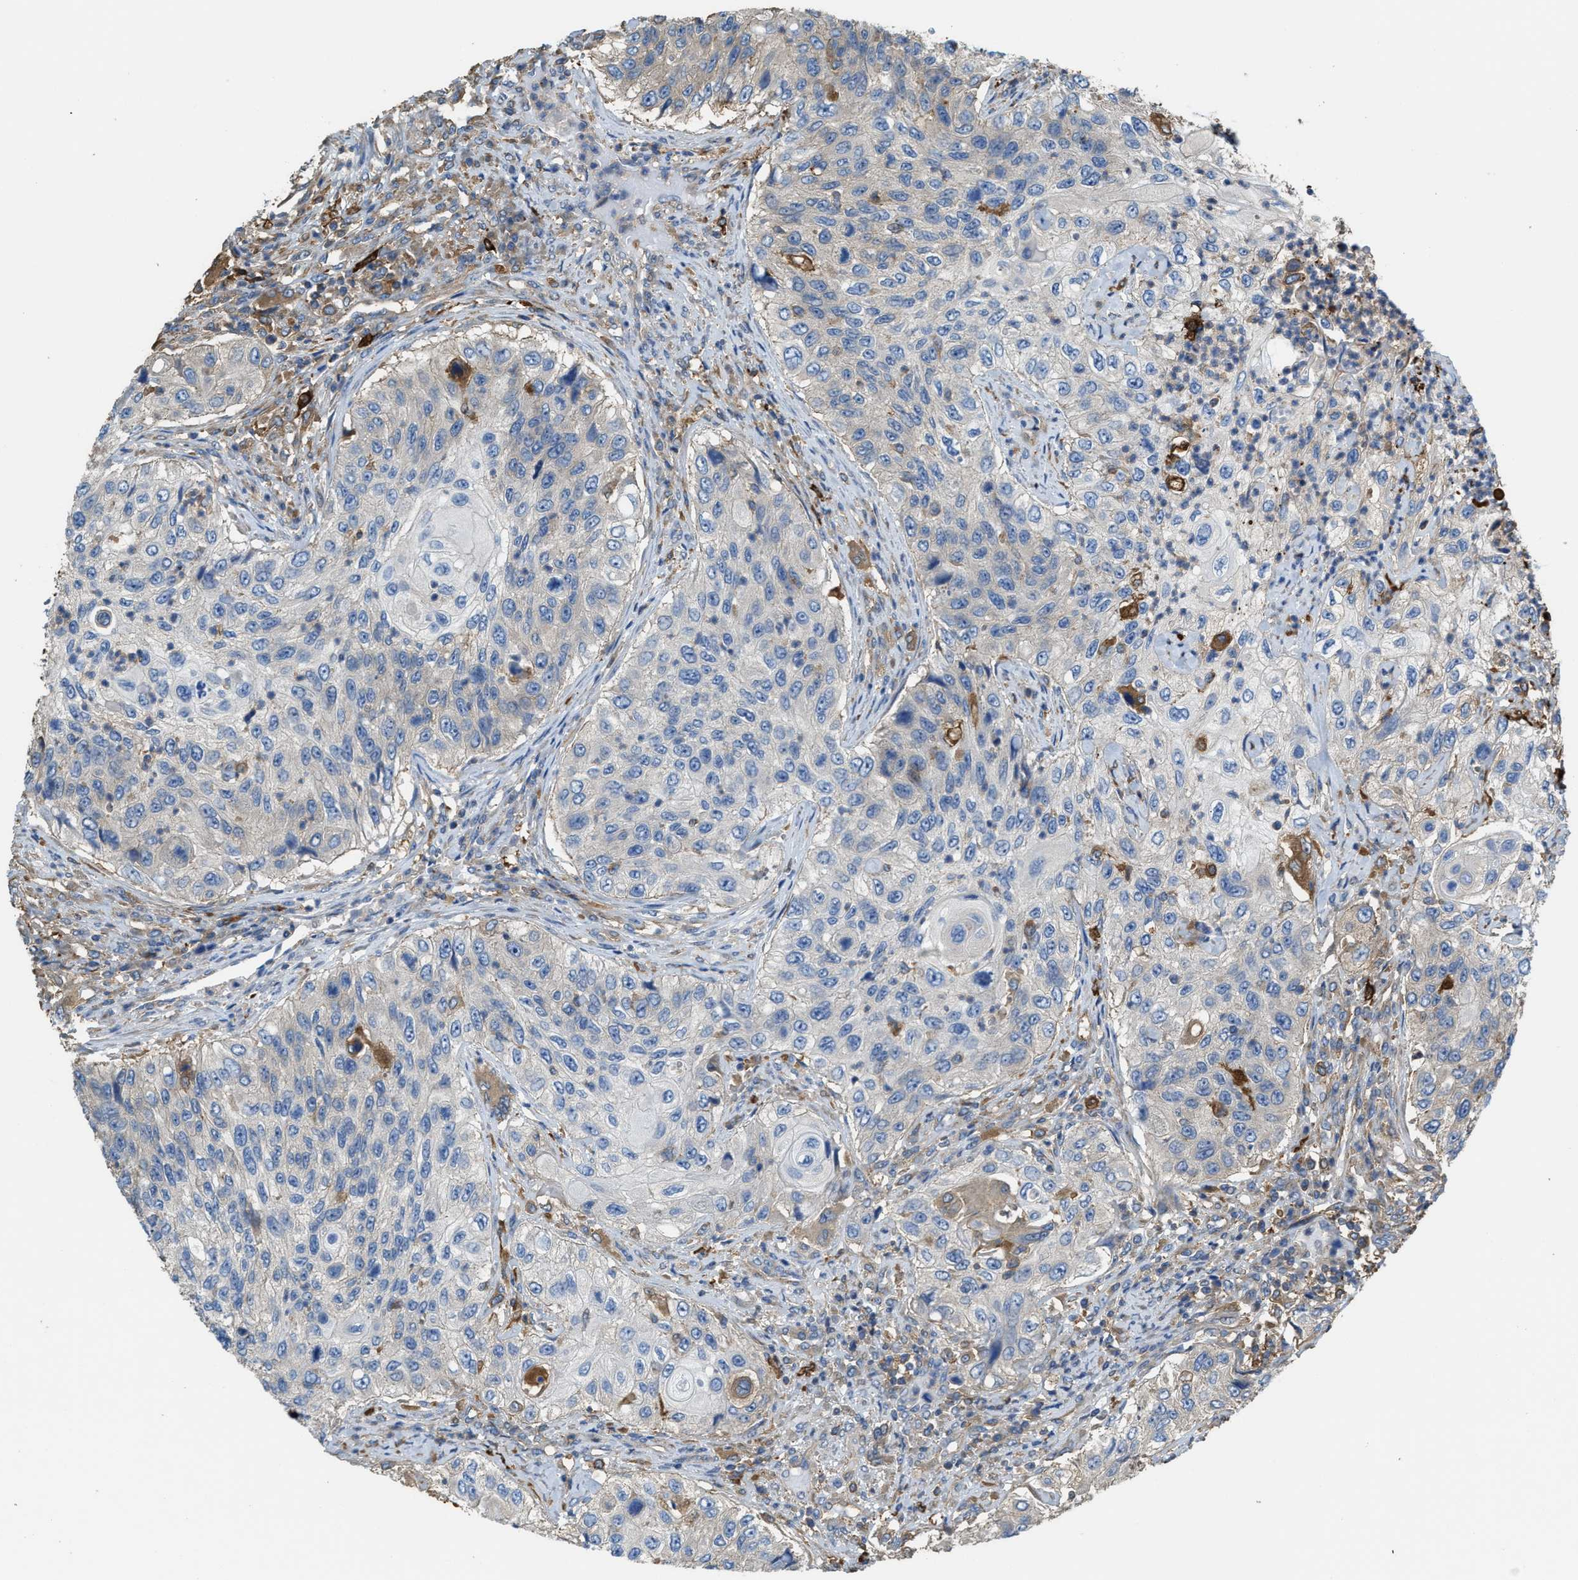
{"staining": {"intensity": "weak", "quantity": "<25%", "location": "cytoplasmic/membranous"}, "tissue": "urothelial cancer", "cell_type": "Tumor cells", "image_type": "cancer", "snomed": [{"axis": "morphology", "description": "Urothelial carcinoma, High grade"}, {"axis": "topography", "description": "Urinary bladder"}], "caption": "DAB (3,3'-diaminobenzidine) immunohistochemical staining of urothelial cancer displays no significant expression in tumor cells. (DAB immunohistochemistry (IHC) with hematoxylin counter stain).", "gene": "ATIC", "patient": {"sex": "female", "age": 60}}